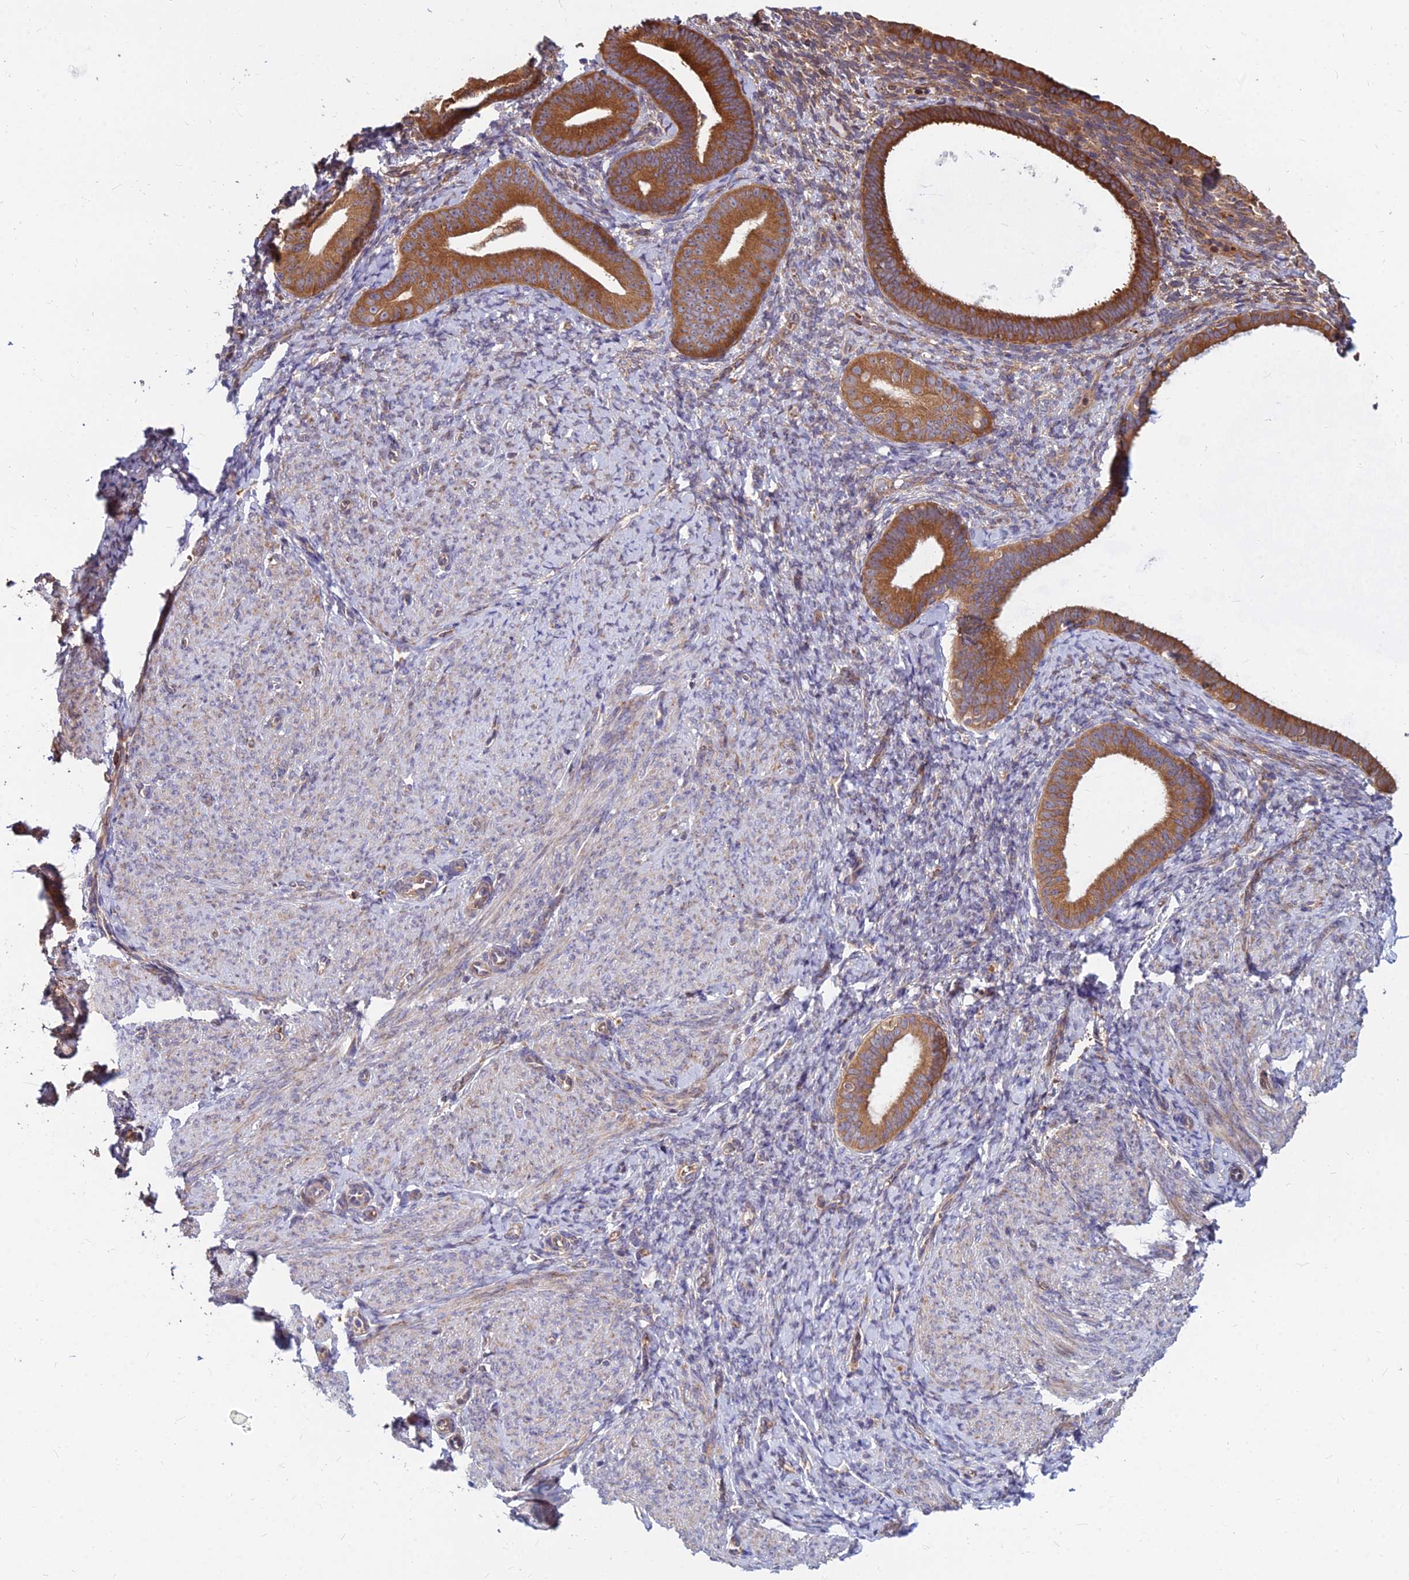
{"staining": {"intensity": "weak", "quantity": "<25%", "location": "cytoplasmic/membranous"}, "tissue": "endometrium", "cell_type": "Cells in endometrial stroma", "image_type": "normal", "snomed": [{"axis": "morphology", "description": "Normal tissue, NOS"}, {"axis": "topography", "description": "Endometrium"}], "caption": "Cells in endometrial stroma are negative for brown protein staining in unremarkable endometrium. (Brightfield microscopy of DAB (3,3'-diaminobenzidine) IHC at high magnification).", "gene": "CCT6A", "patient": {"sex": "female", "age": 65}}